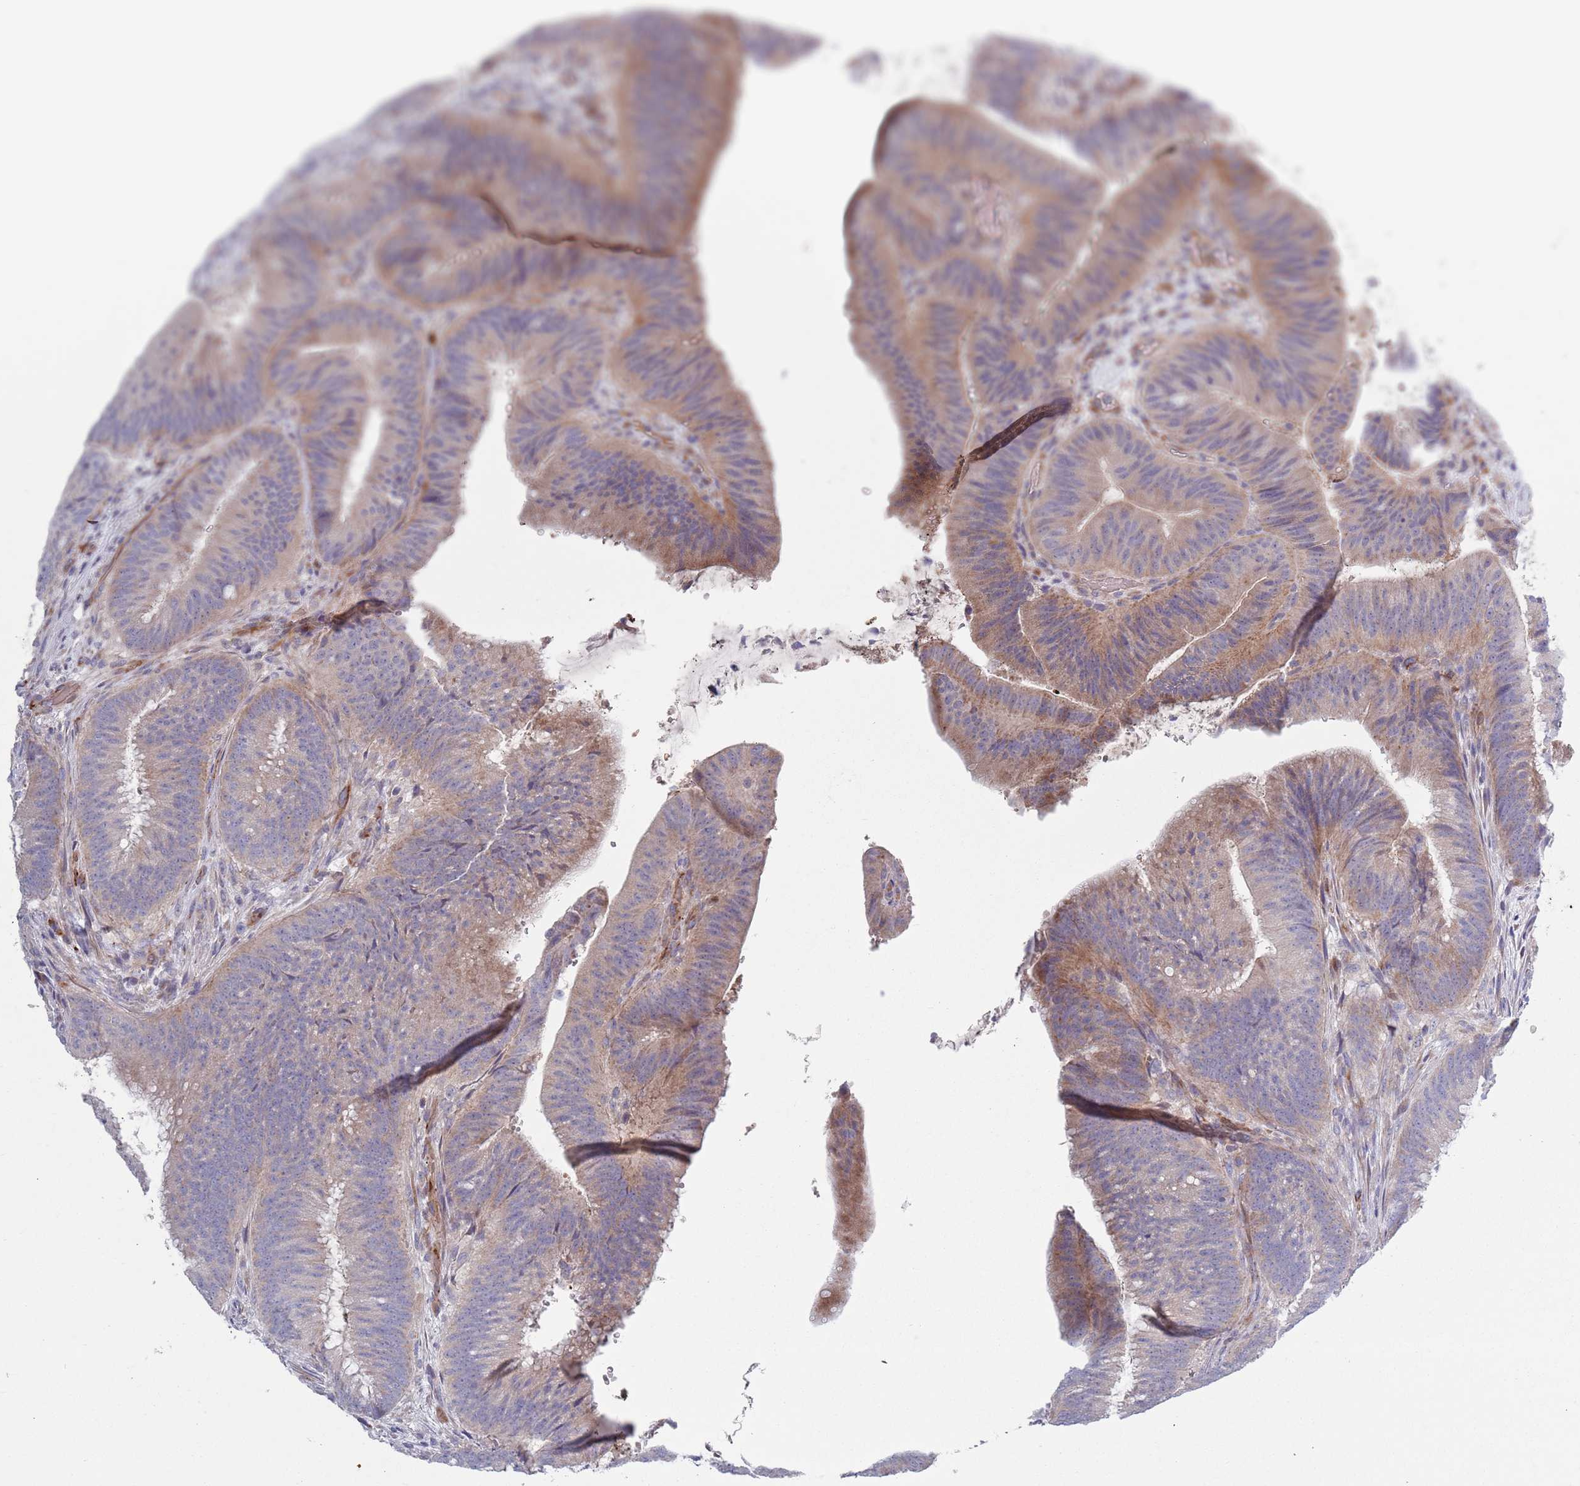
{"staining": {"intensity": "moderate", "quantity": ">75%", "location": "cytoplasmic/membranous"}, "tissue": "colorectal cancer", "cell_type": "Tumor cells", "image_type": "cancer", "snomed": [{"axis": "morphology", "description": "Adenocarcinoma, NOS"}, {"axis": "topography", "description": "Colon"}], "caption": "Protein expression analysis of human colorectal cancer reveals moderate cytoplasmic/membranous staining in approximately >75% of tumor cells.", "gene": "TYW1", "patient": {"sex": "female", "age": 43}}